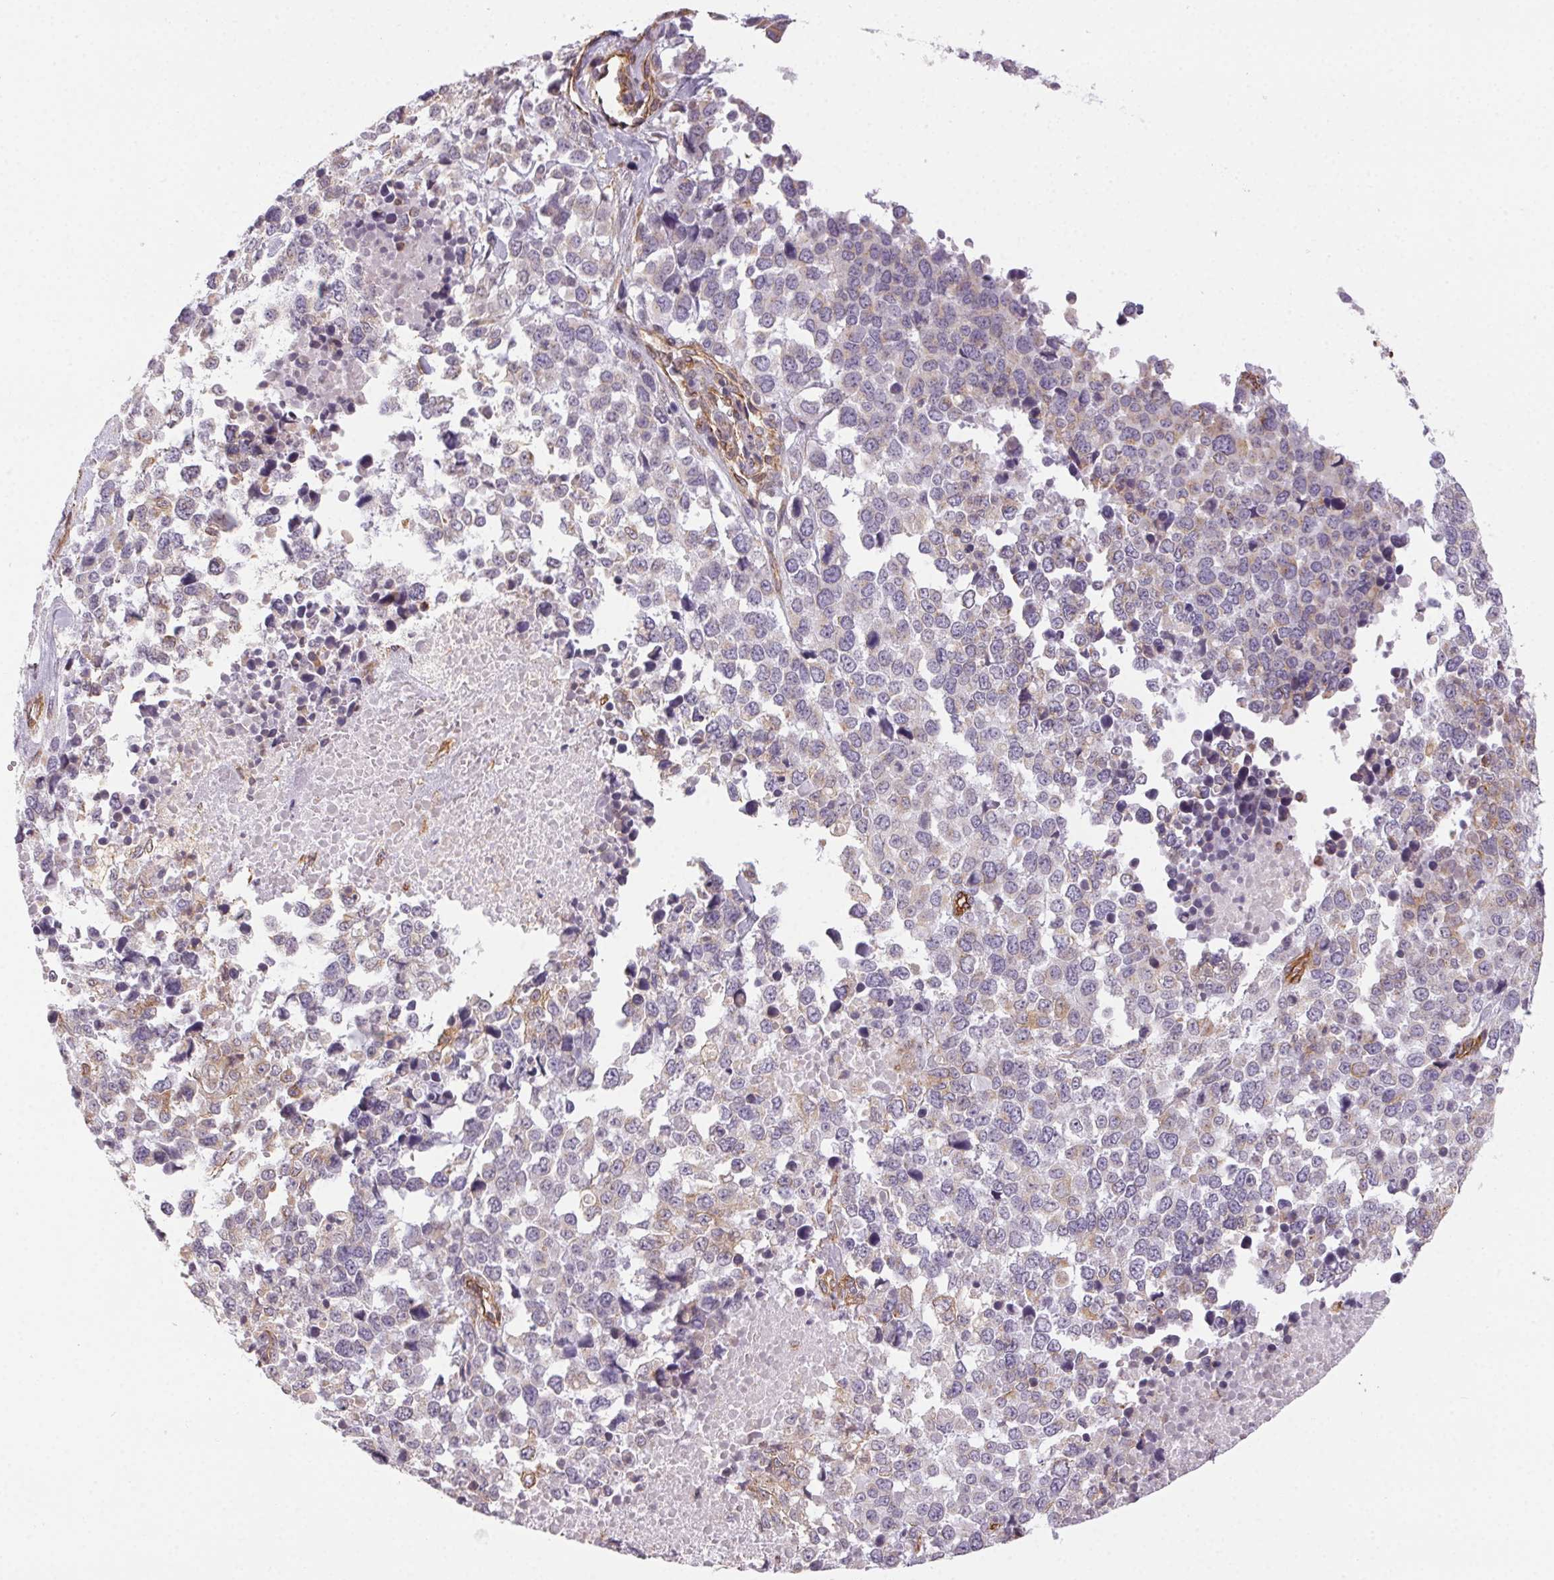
{"staining": {"intensity": "negative", "quantity": "none", "location": "none"}, "tissue": "melanoma", "cell_type": "Tumor cells", "image_type": "cancer", "snomed": [{"axis": "morphology", "description": "Malignant melanoma, Metastatic site"}, {"axis": "topography", "description": "Skin"}], "caption": "Tumor cells are negative for brown protein staining in malignant melanoma (metastatic site). (Brightfield microscopy of DAB (3,3'-diaminobenzidine) immunohistochemistry at high magnification).", "gene": "PLA2G4F", "patient": {"sex": "male", "age": 84}}